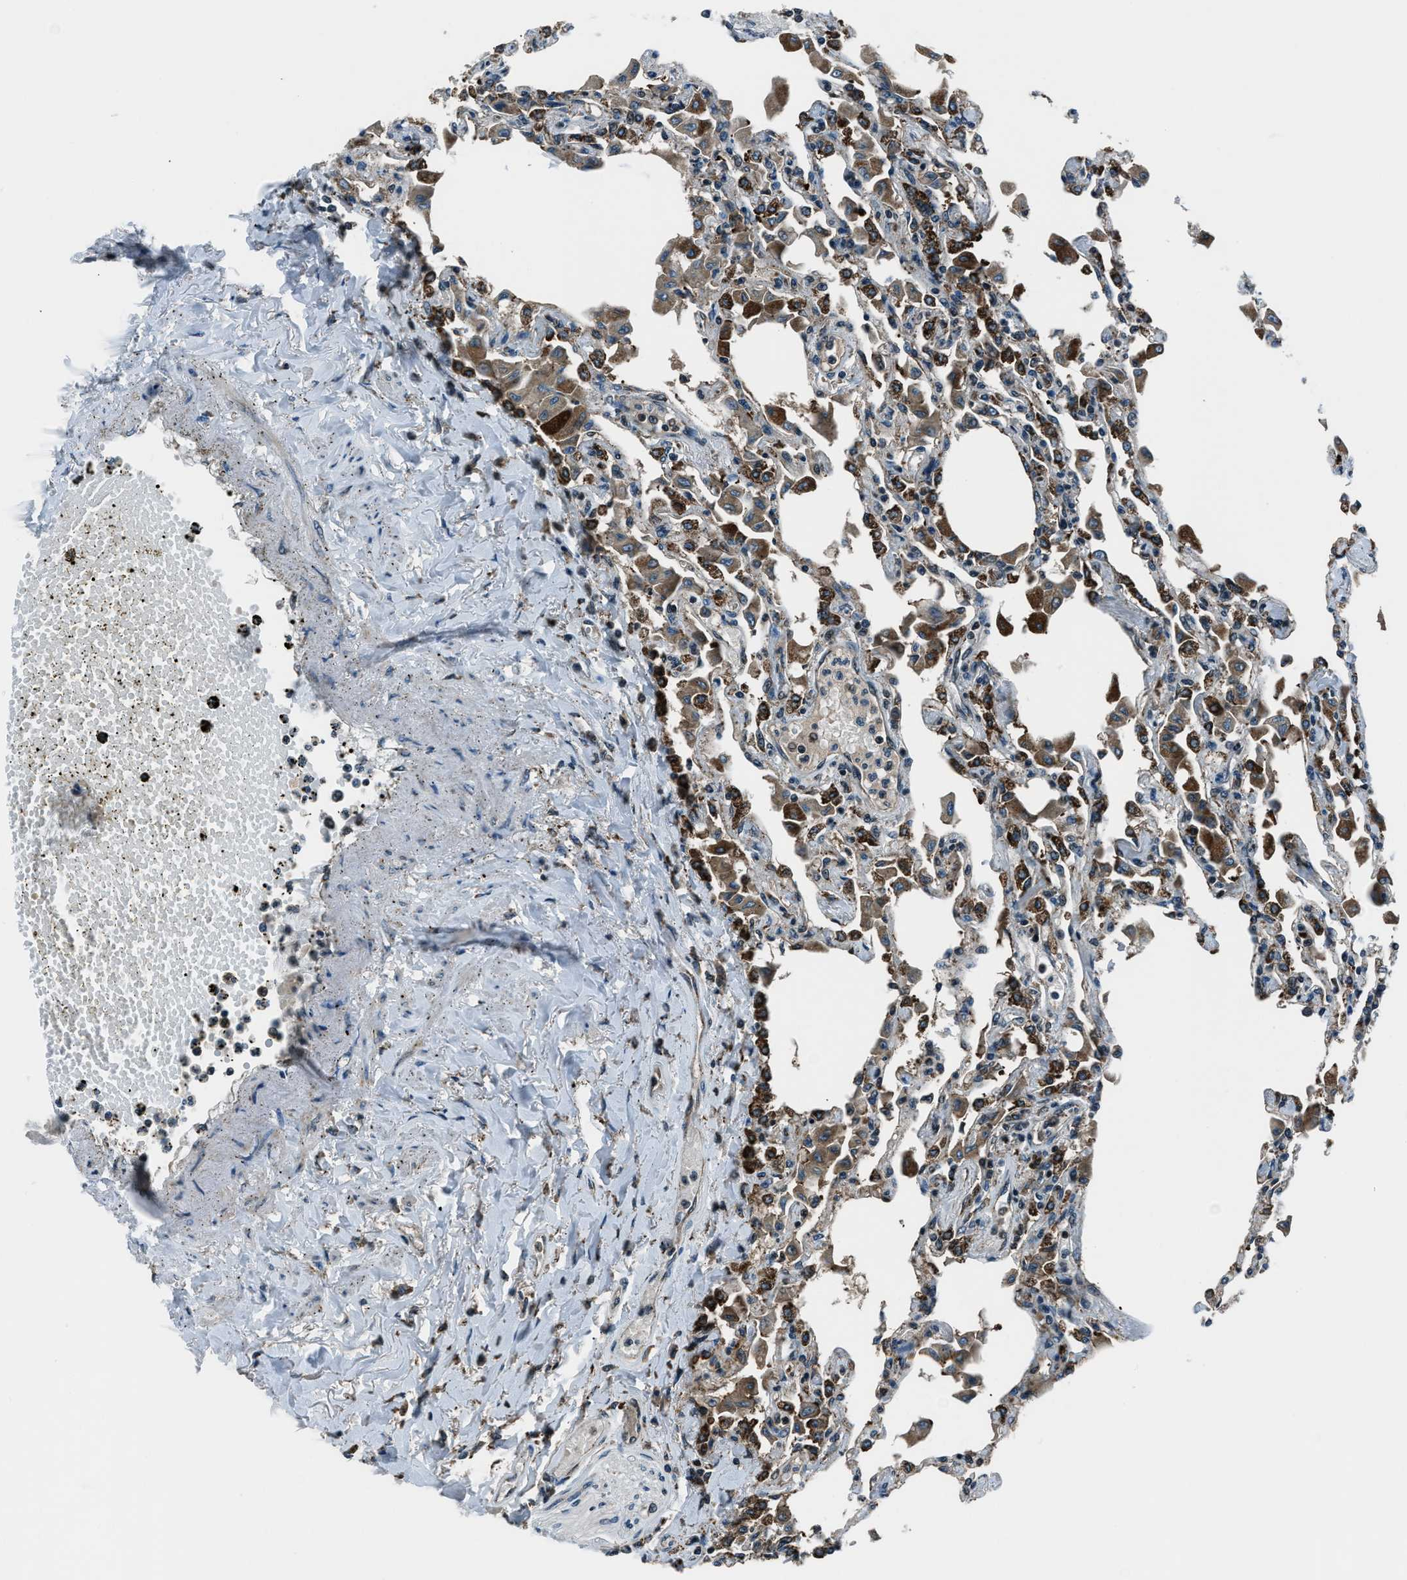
{"staining": {"intensity": "weak", "quantity": "<25%", "location": "cytoplasmic/membranous"}, "tissue": "lung", "cell_type": "Alveolar cells", "image_type": "normal", "snomed": [{"axis": "morphology", "description": "Normal tissue, NOS"}, {"axis": "topography", "description": "Bronchus"}, {"axis": "topography", "description": "Lung"}], "caption": "Alveolar cells show no significant staining in normal lung. The staining is performed using DAB brown chromogen with nuclei counter-stained in using hematoxylin.", "gene": "ACTL9", "patient": {"sex": "female", "age": 49}}